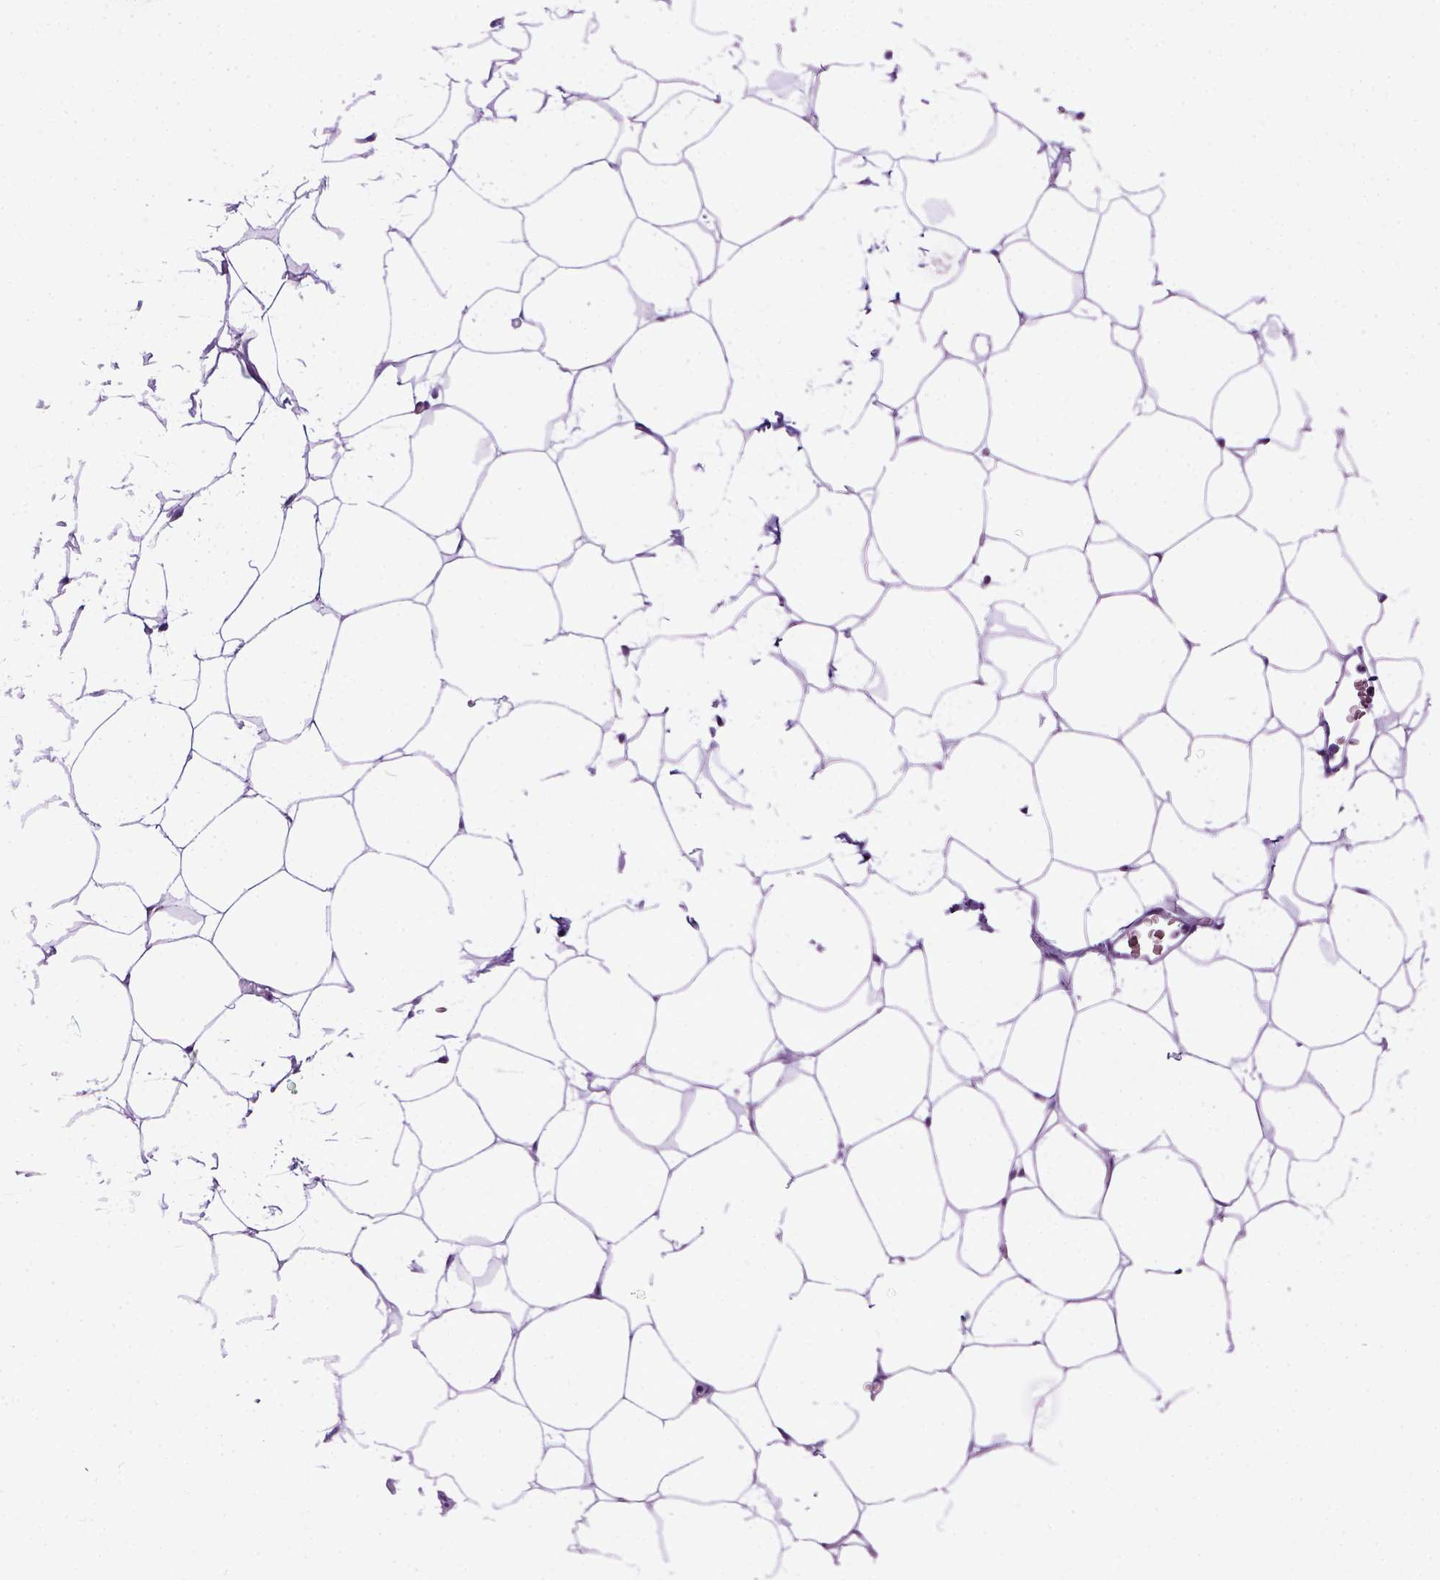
{"staining": {"intensity": "negative", "quantity": "none", "location": "none"}, "tissue": "adipose tissue", "cell_type": "Adipocytes", "image_type": "normal", "snomed": [{"axis": "morphology", "description": "Normal tissue, NOS"}, {"axis": "topography", "description": "Adipose tissue"}], "caption": "Micrograph shows no protein staining in adipocytes of benign adipose tissue. (DAB IHC with hematoxylin counter stain).", "gene": "ENG", "patient": {"sex": "male", "age": 57}}